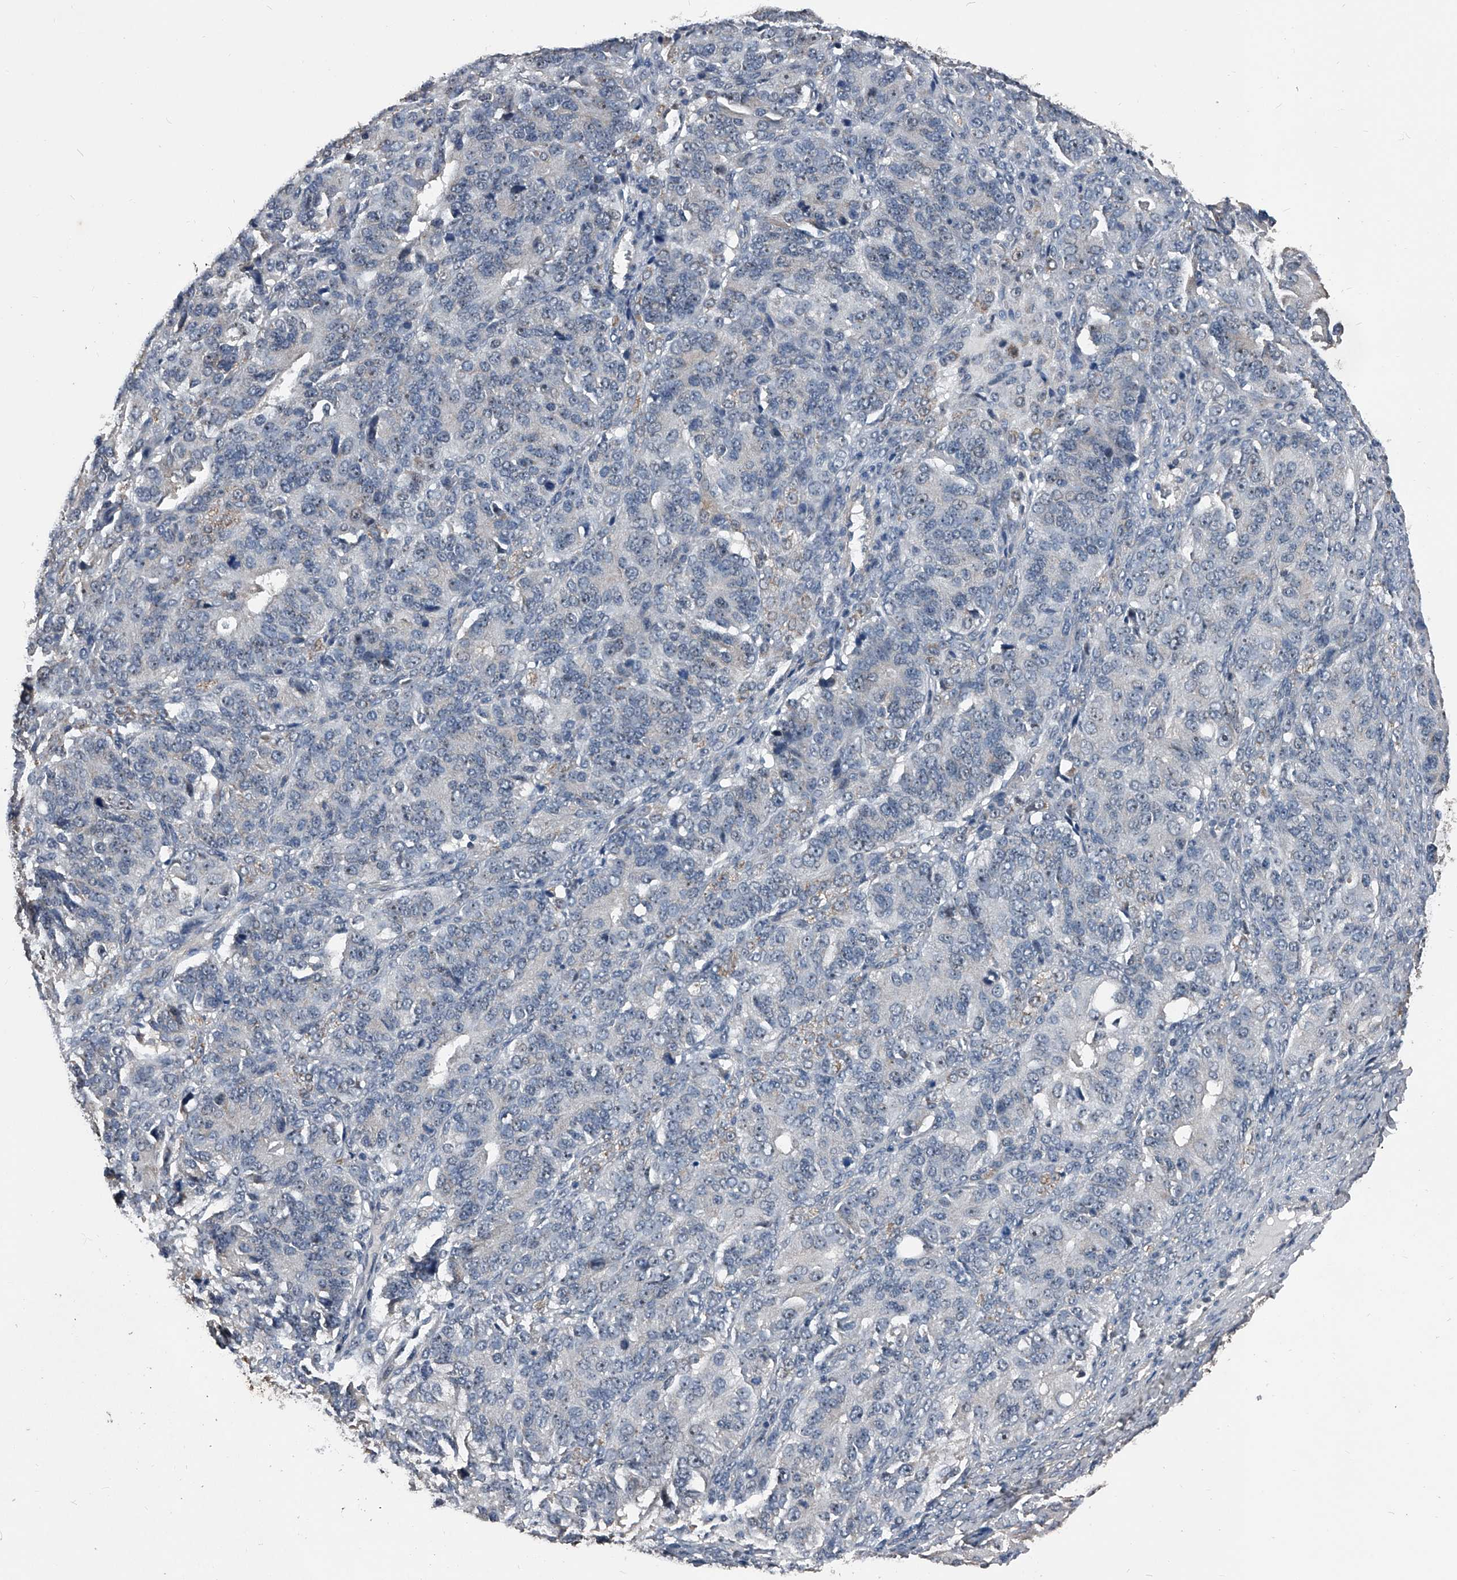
{"staining": {"intensity": "negative", "quantity": "none", "location": "none"}, "tissue": "ovarian cancer", "cell_type": "Tumor cells", "image_type": "cancer", "snomed": [{"axis": "morphology", "description": "Carcinoma, endometroid"}, {"axis": "topography", "description": "Ovary"}], "caption": "Tumor cells show no significant expression in ovarian endometroid carcinoma. The staining is performed using DAB brown chromogen with nuclei counter-stained in using hematoxylin.", "gene": "PHACTR1", "patient": {"sex": "female", "age": 51}}